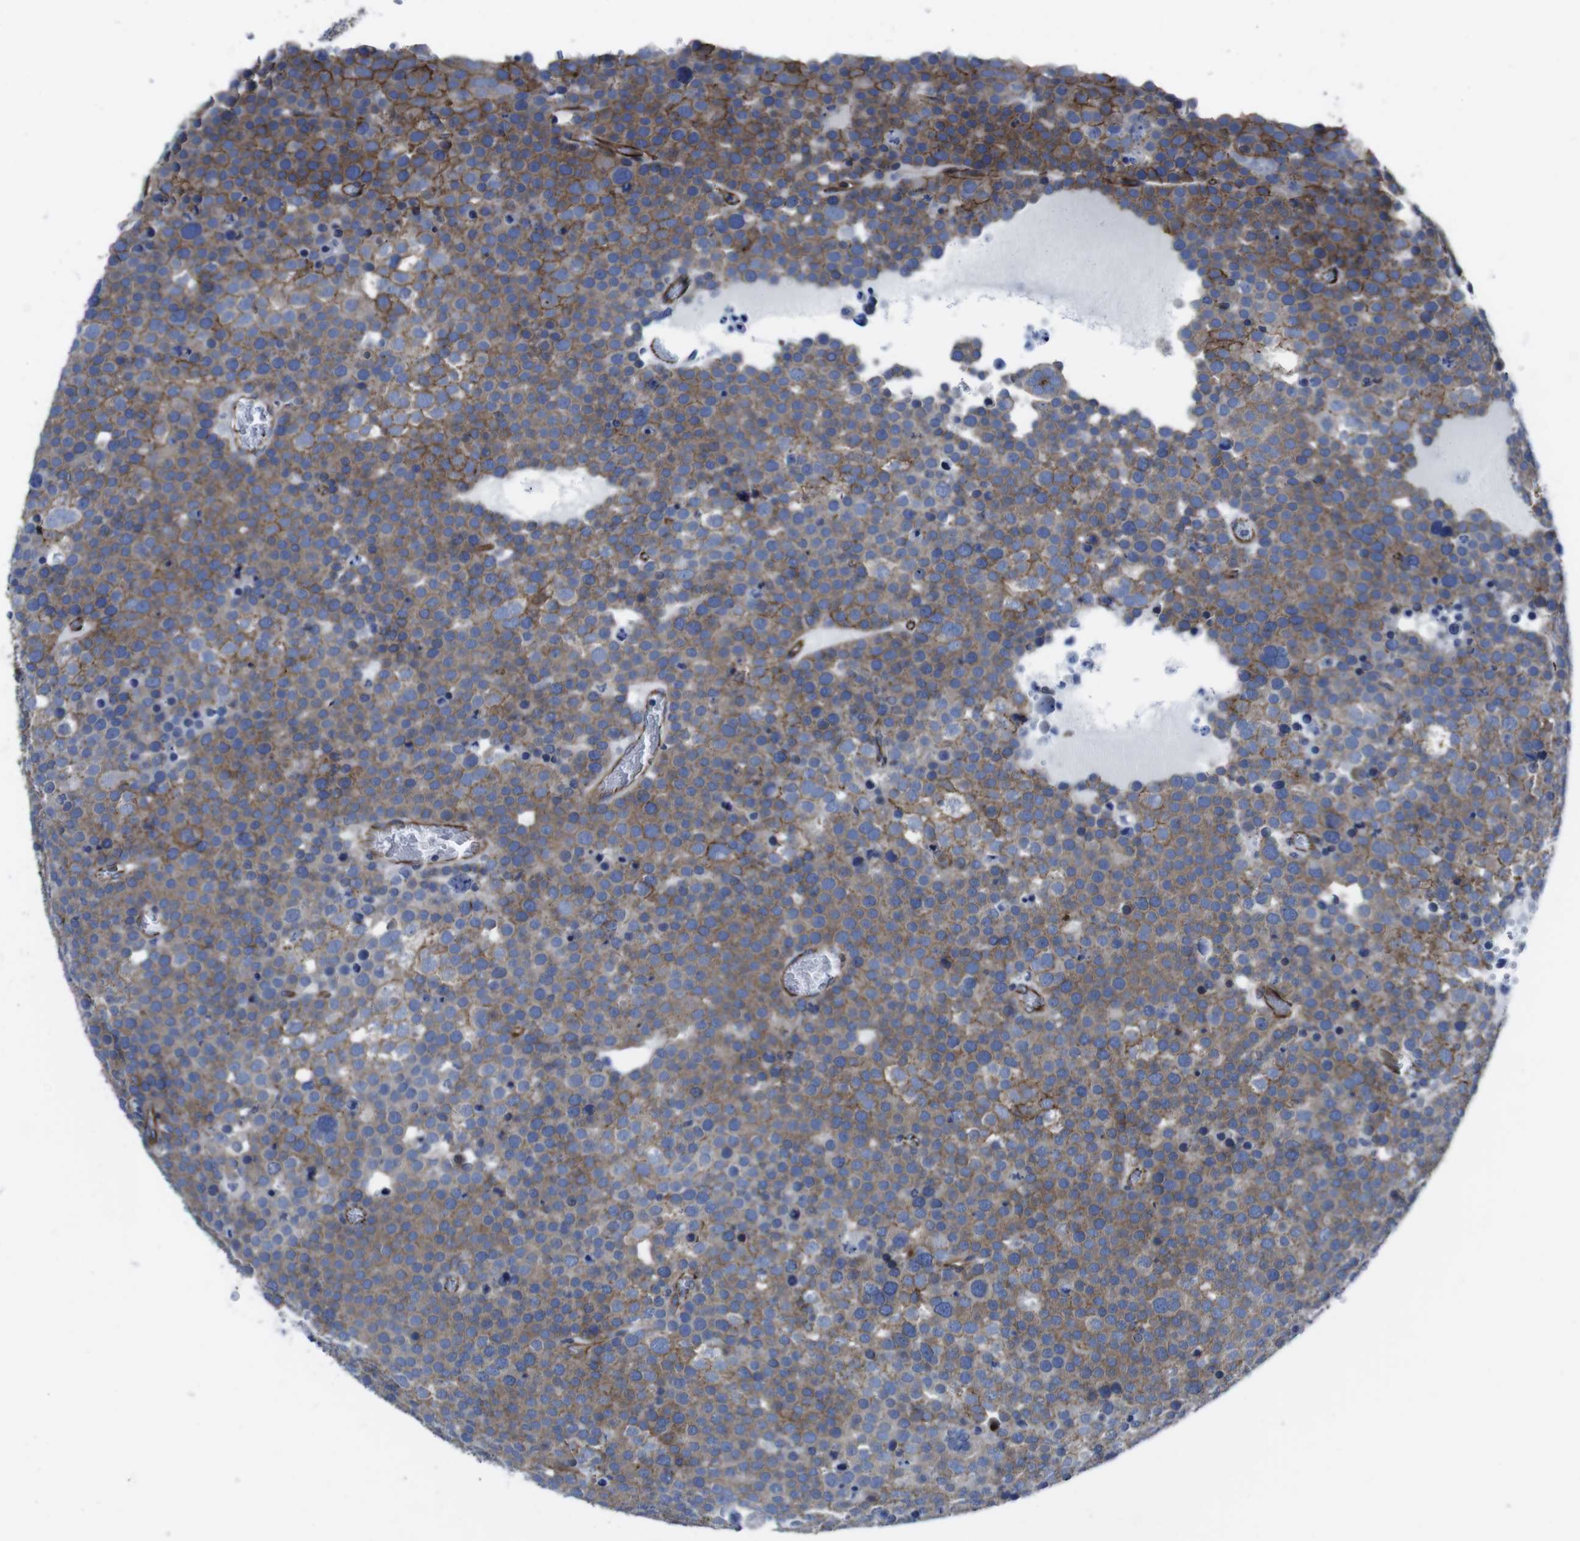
{"staining": {"intensity": "moderate", "quantity": "25%-75%", "location": "cytoplasmic/membranous"}, "tissue": "testis cancer", "cell_type": "Tumor cells", "image_type": "cancer", "snomed": [{"axis": "morphology", "description": "Seminoma, NOS"}, {"axis": "topography", "description": "Testis"}], "caption": "DAB immunohistochemical staining of human testis cancer exhibits moderate cytoplasmic/membranous protein expression in about 25%-75% of tumor cells.", "gene": "NUMB", "patient": {"sex": "male", "age": 71}}